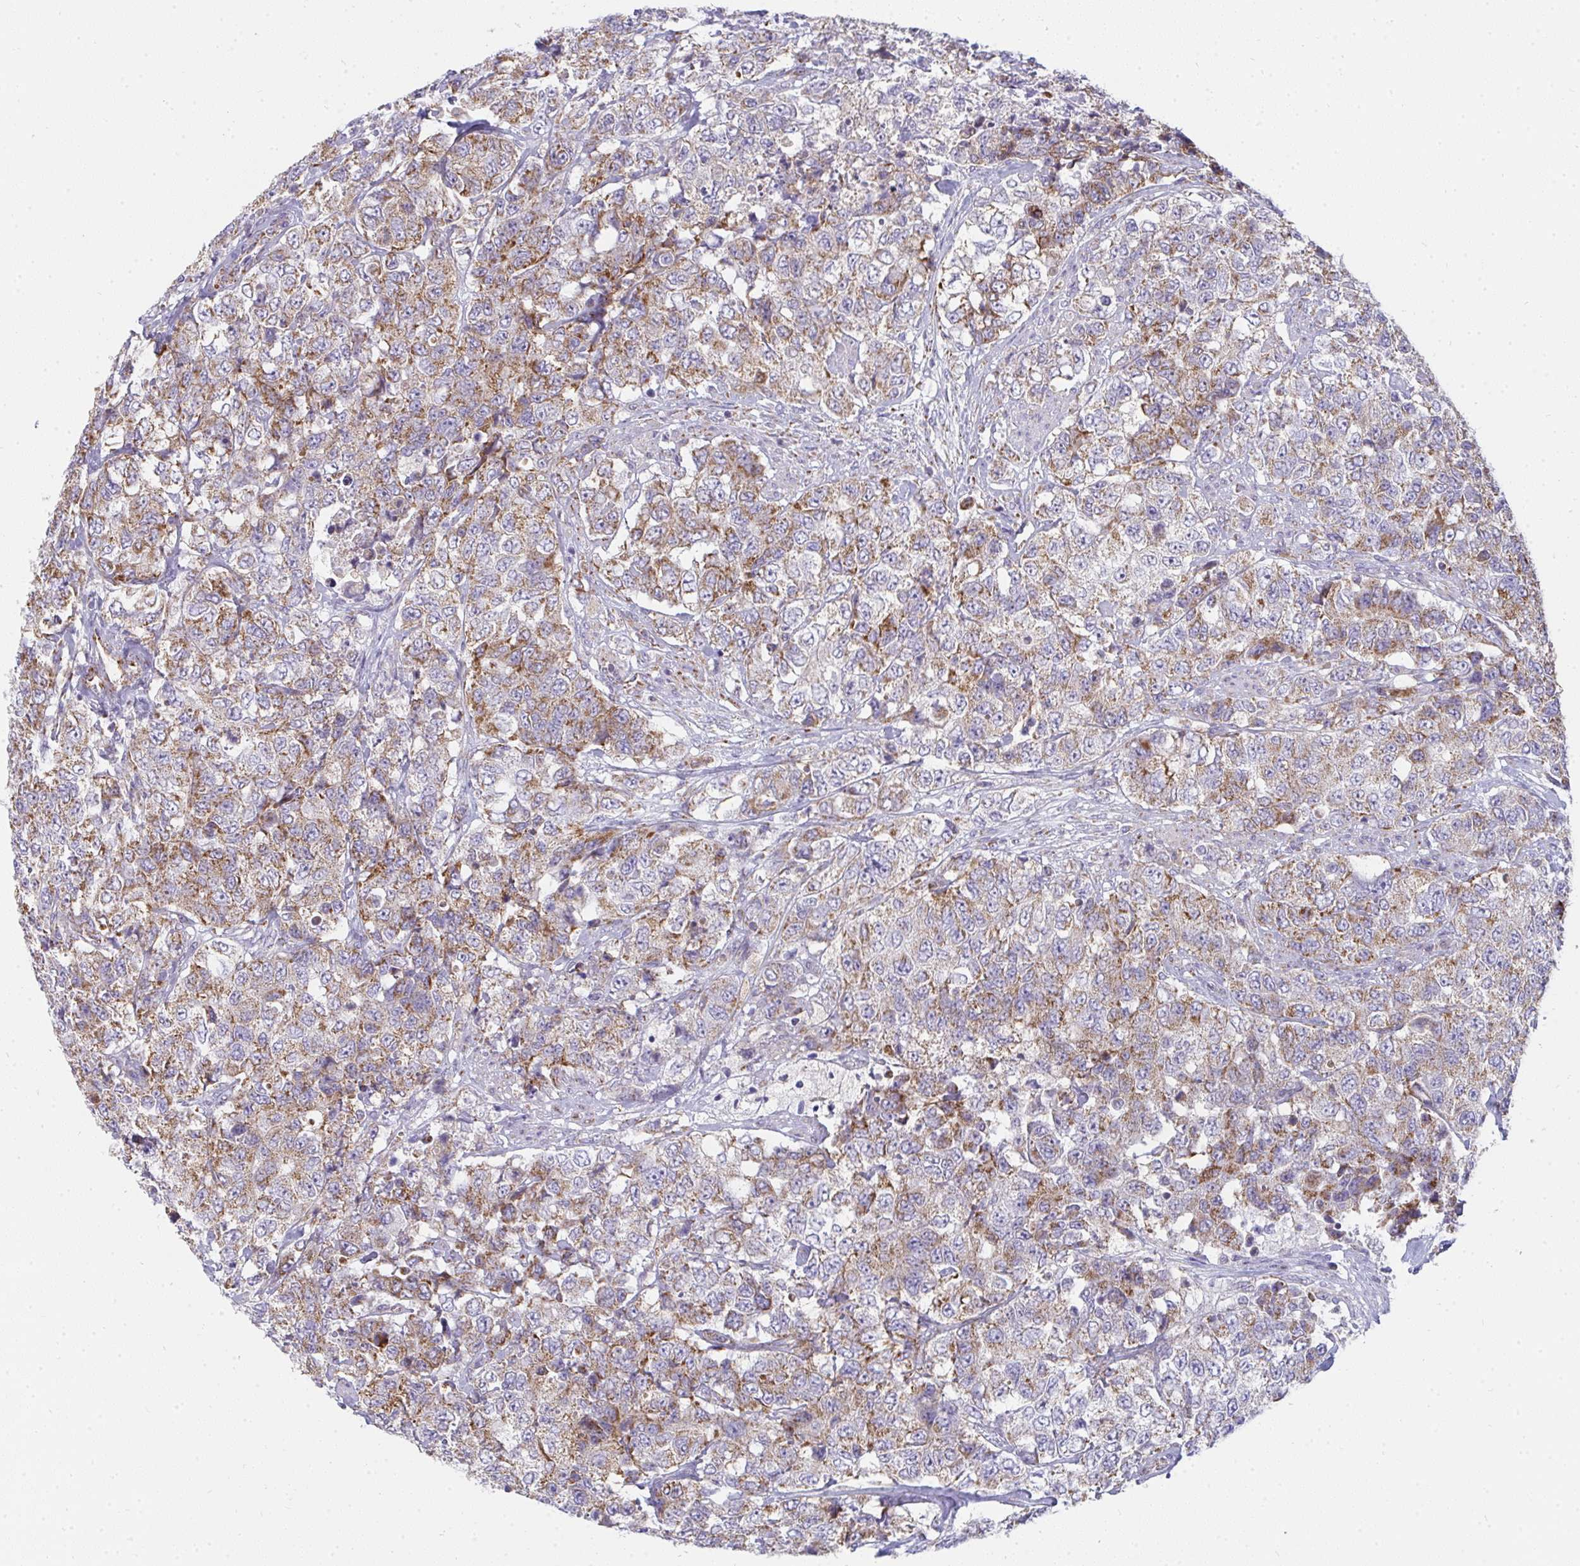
{"staining": {"intensity": "moderate", "quantity": ">75%", "location": "cytoplasmic/membranous"}, "tissue": "urothelial cancer", "cell_type": "Tumor cells", "image_type": "cancer", "snomed": [{"axis": "morphology", "description": "Urothelial carcinoma, High grade"}, {"axis": "topography", "description": "Urinary bladder"}], "caption": "The photomicrograph demonstrates immunohistochemical staining of high-grade urothelial carcinoma. There is moderate cytoplasmic/membranous positivity is identified in about >75% of tumor cells.", "gene": "FAHD1", "patient": {"sex": "female", "age": 78}}